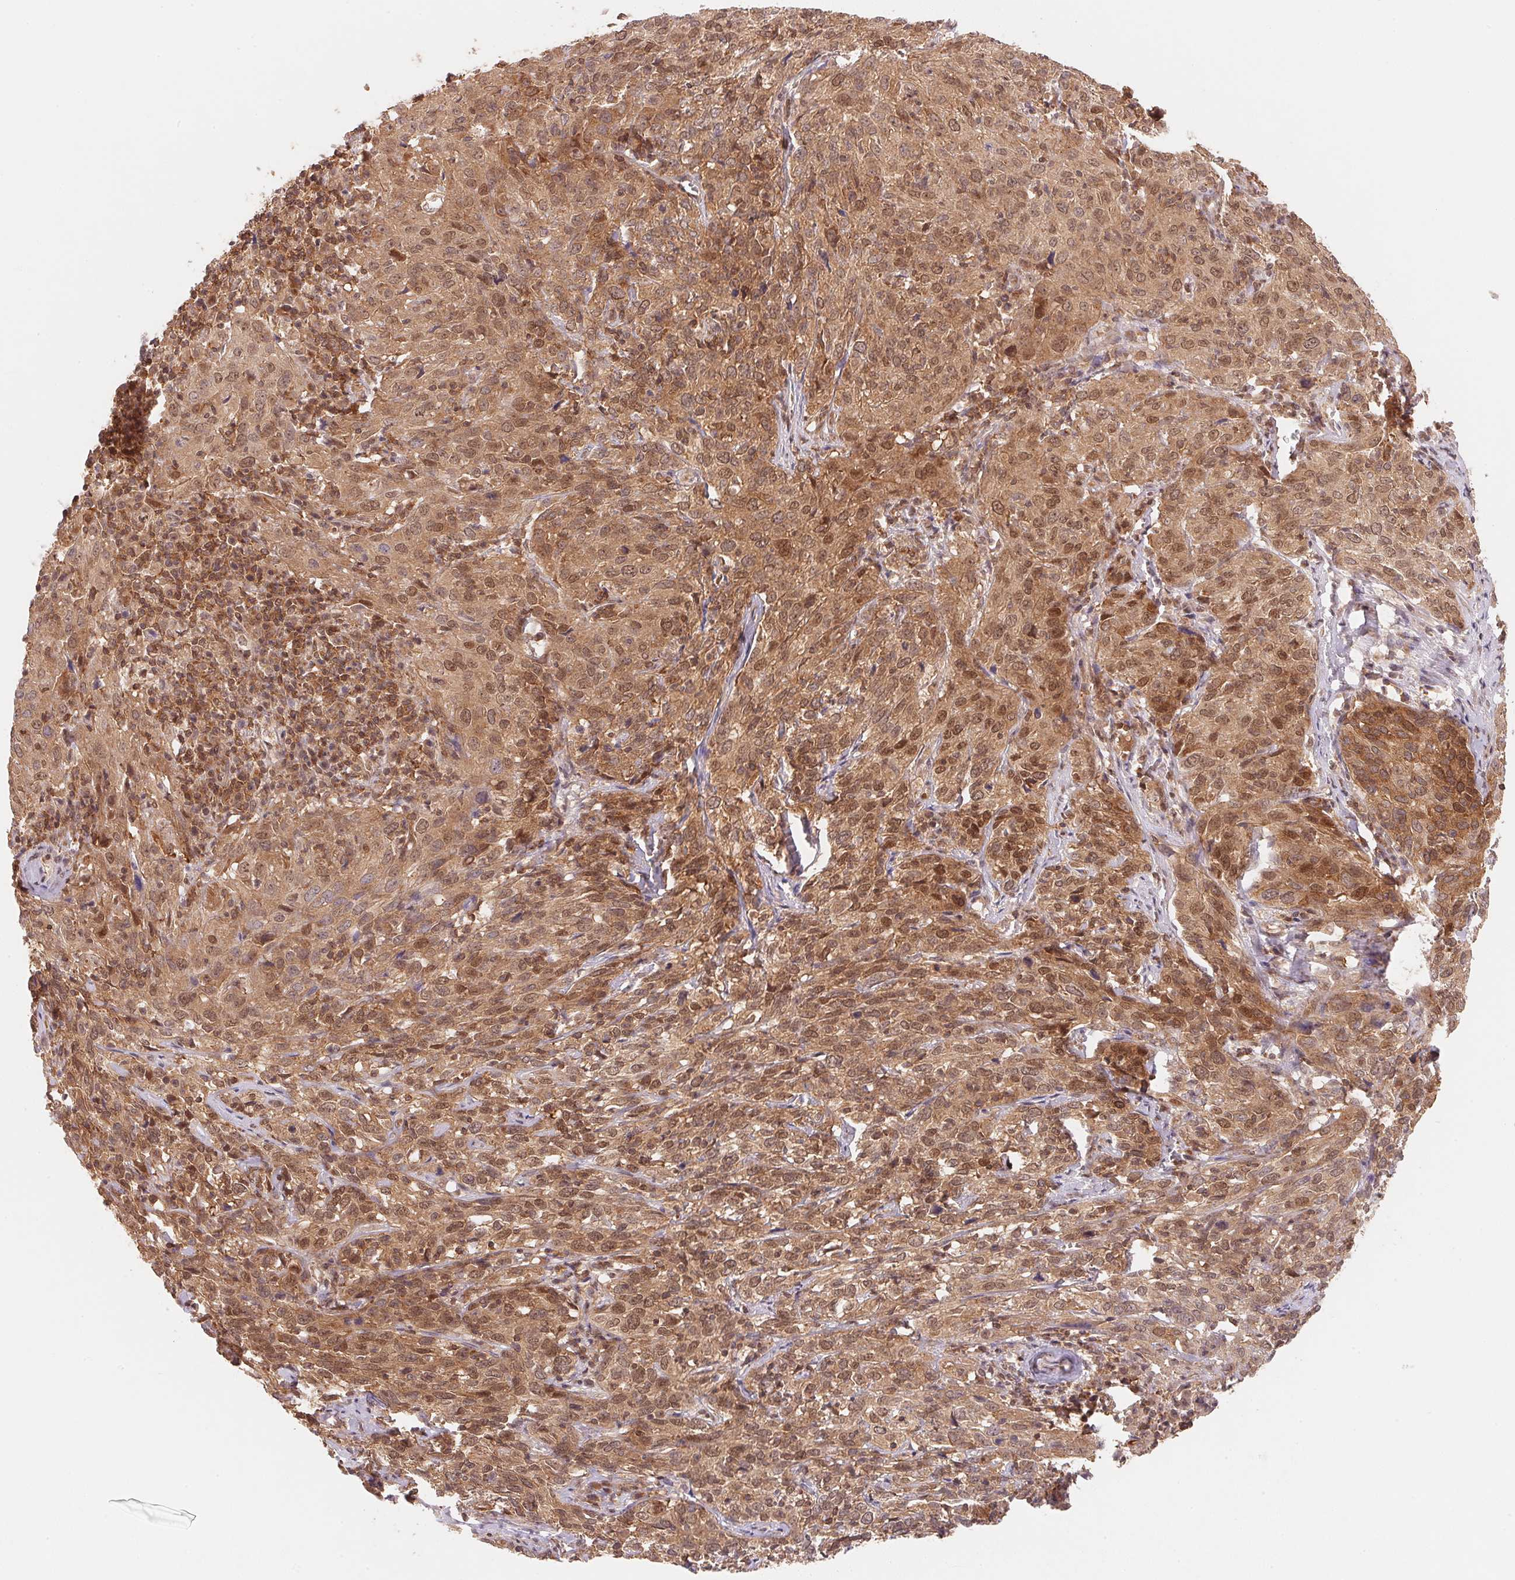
{"staining": {"intensity": "moderate", "quantity": ">75%", "location": "cytoplasmic/membranous,nuclear"}, "tissue": "cervical cancer", "cell_type": "Tumor cells", "image_type": "cancer", "snomed": [{"axis": "morphology", "description": "Squamous cell carcinoma, NOS"}, {"axis": "topography", "description": "Cervix"}], "caption": "Cervical cancer (squamous cell carcinoma) stained with a brown dye demonstrates moderate cytoplasmic/membranous and nuclear positive staining in about >75% of tumor cells.", "gene": "CCDC102B", "patient": {"sex": "female", "age": 51}}